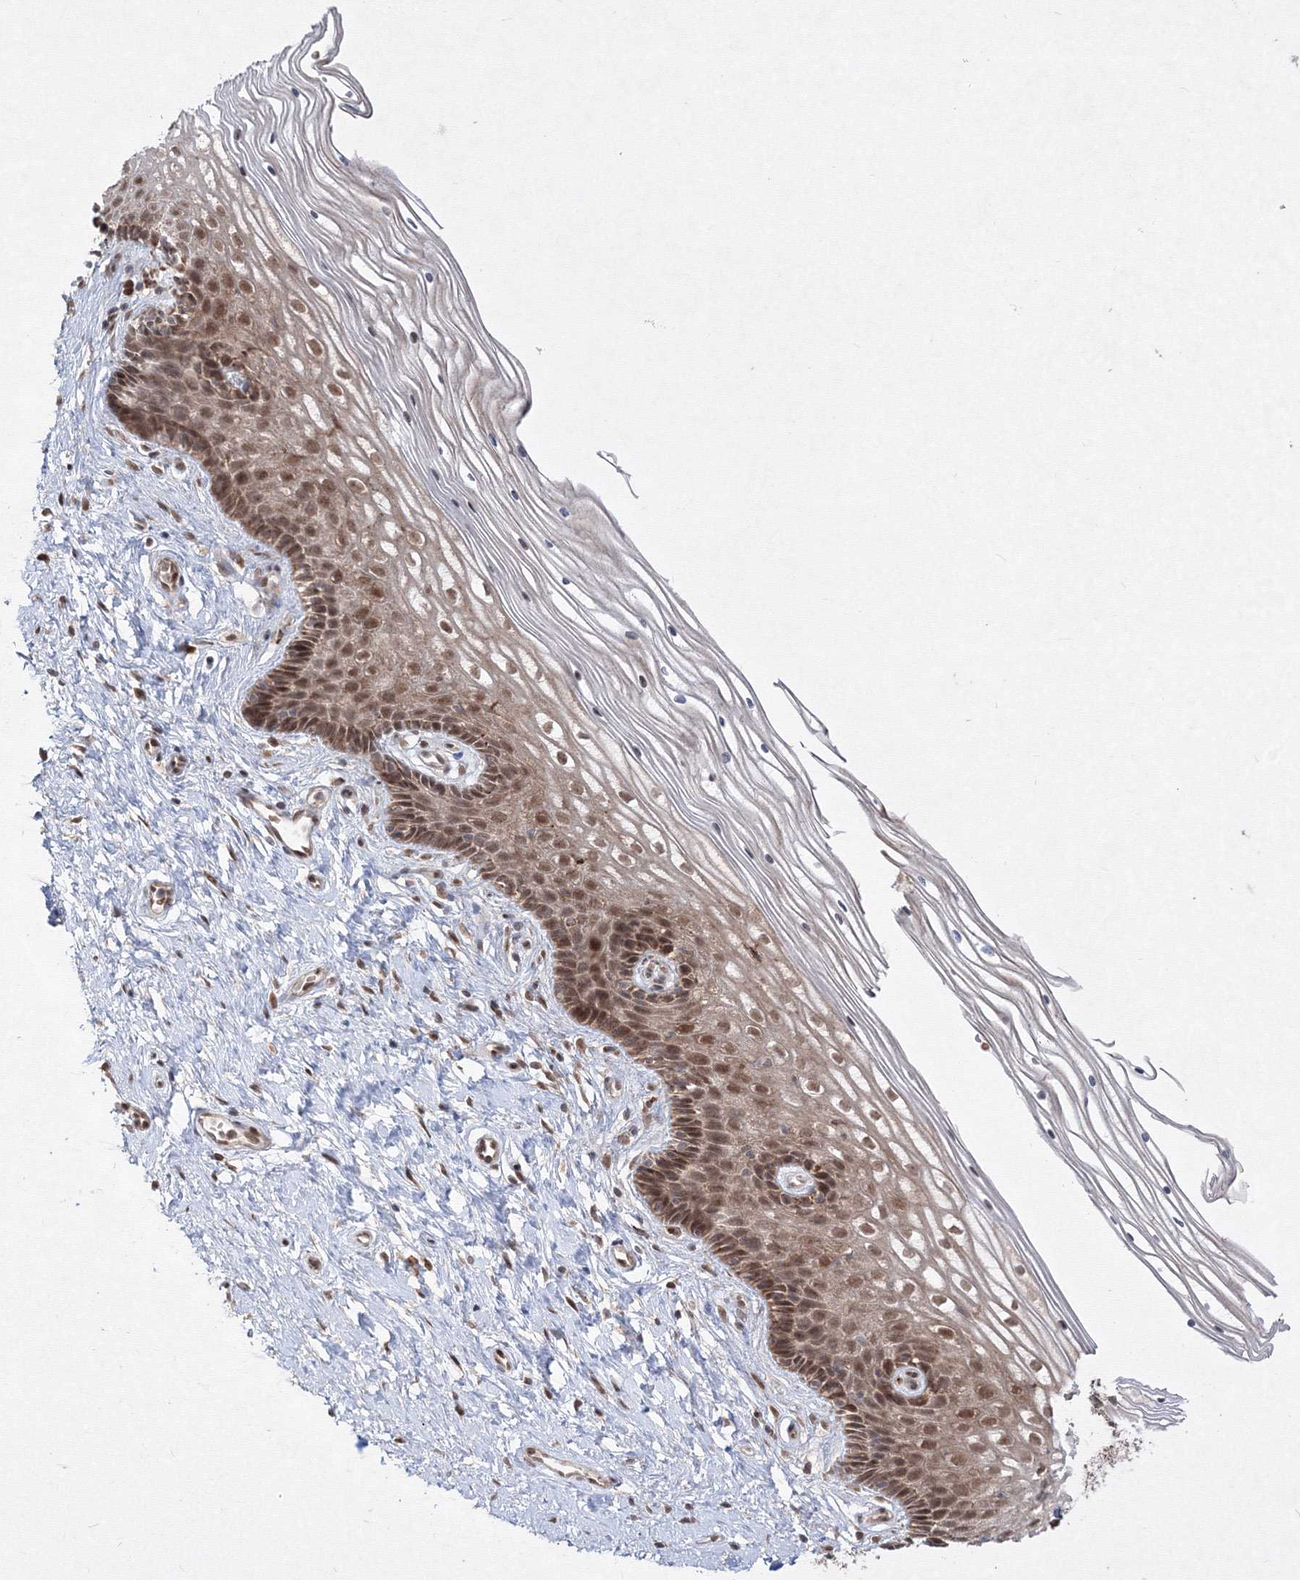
{"staining": {"intensity": "moderate", "quantity": ">75%", "location": "cytoplasmic/membranous,nuclear"}, "tissue": "cervix", "cell_type": "Glandular cells", "image_type": "normal", "snomed": [{"axis": "morphology", "description": "Normal tissue, NOS"}, {"axis": "topography", "description": "Cervix"}], "caption": "This photomicrograph exhibits immunohistochemistry (IHC) staining of unremarkable cervix, with medium moderate cytoplasmic/membranous,nuclear staining in approximately >75% of glandular cells.", "gene": "COPS4", "patient": {"sex": "female", "age": 33}}